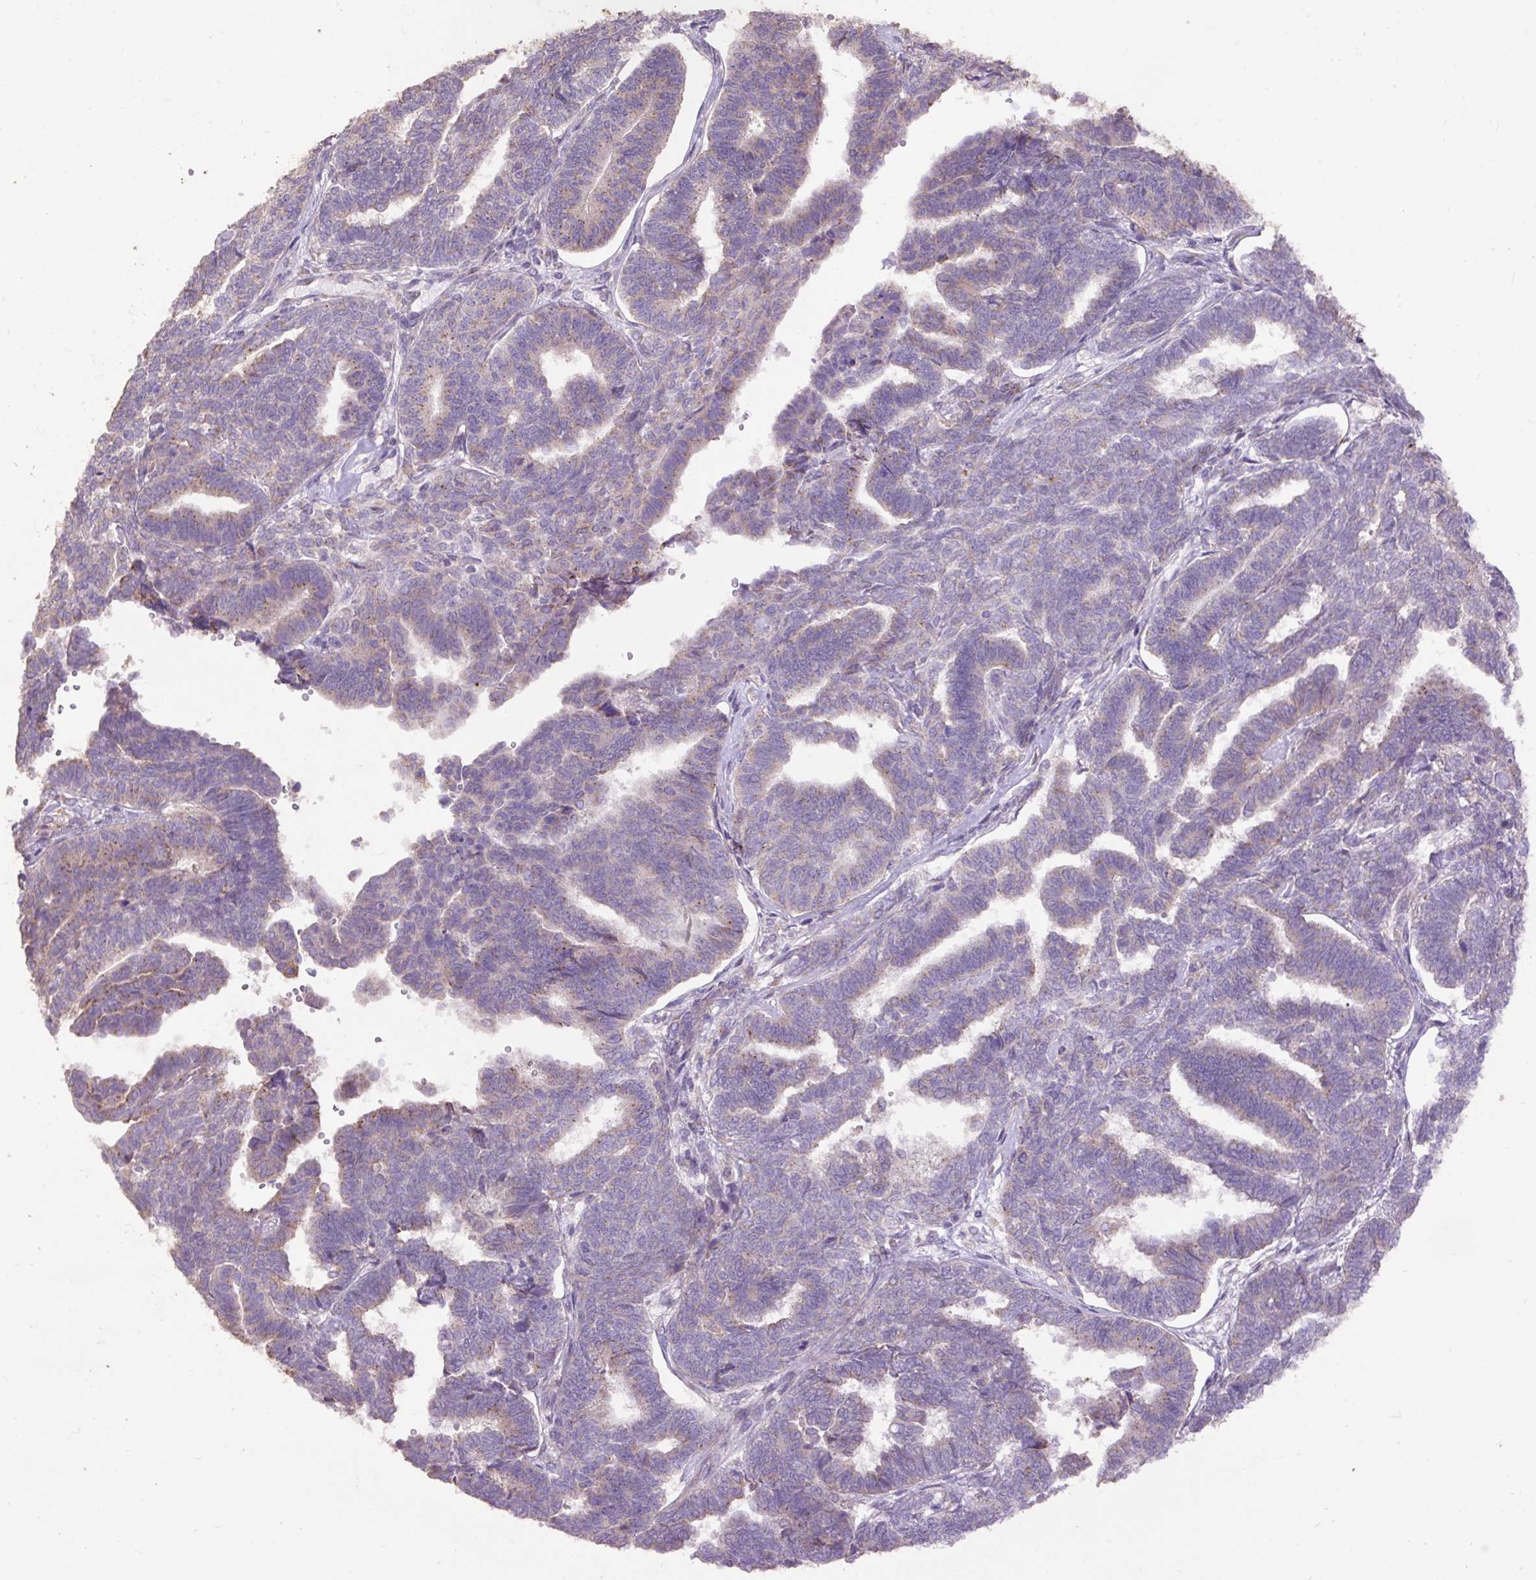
{"staining": {"intensity": "moderate", "quantity": "<25%", "location": "cytoplasmic/membranous"}, "tissue": "endometrial cancer", "cell_type": "Tumor cells", "image_type": "cancer", "snomed": [{"axis": "morphology", "description": "Adenocarcinoma, NOS"}, {"axis": "topography", "description": "Endometrium"}], "caption": "About <25% of tumor cells in adenocarcinoma (endometrial) demonstrate moderate cytoplasmic/membranous protein staining as visualized by brown immunohistochemical staining.", "gene": "ABR", "patient": {"sex": "female", "age": 70}}